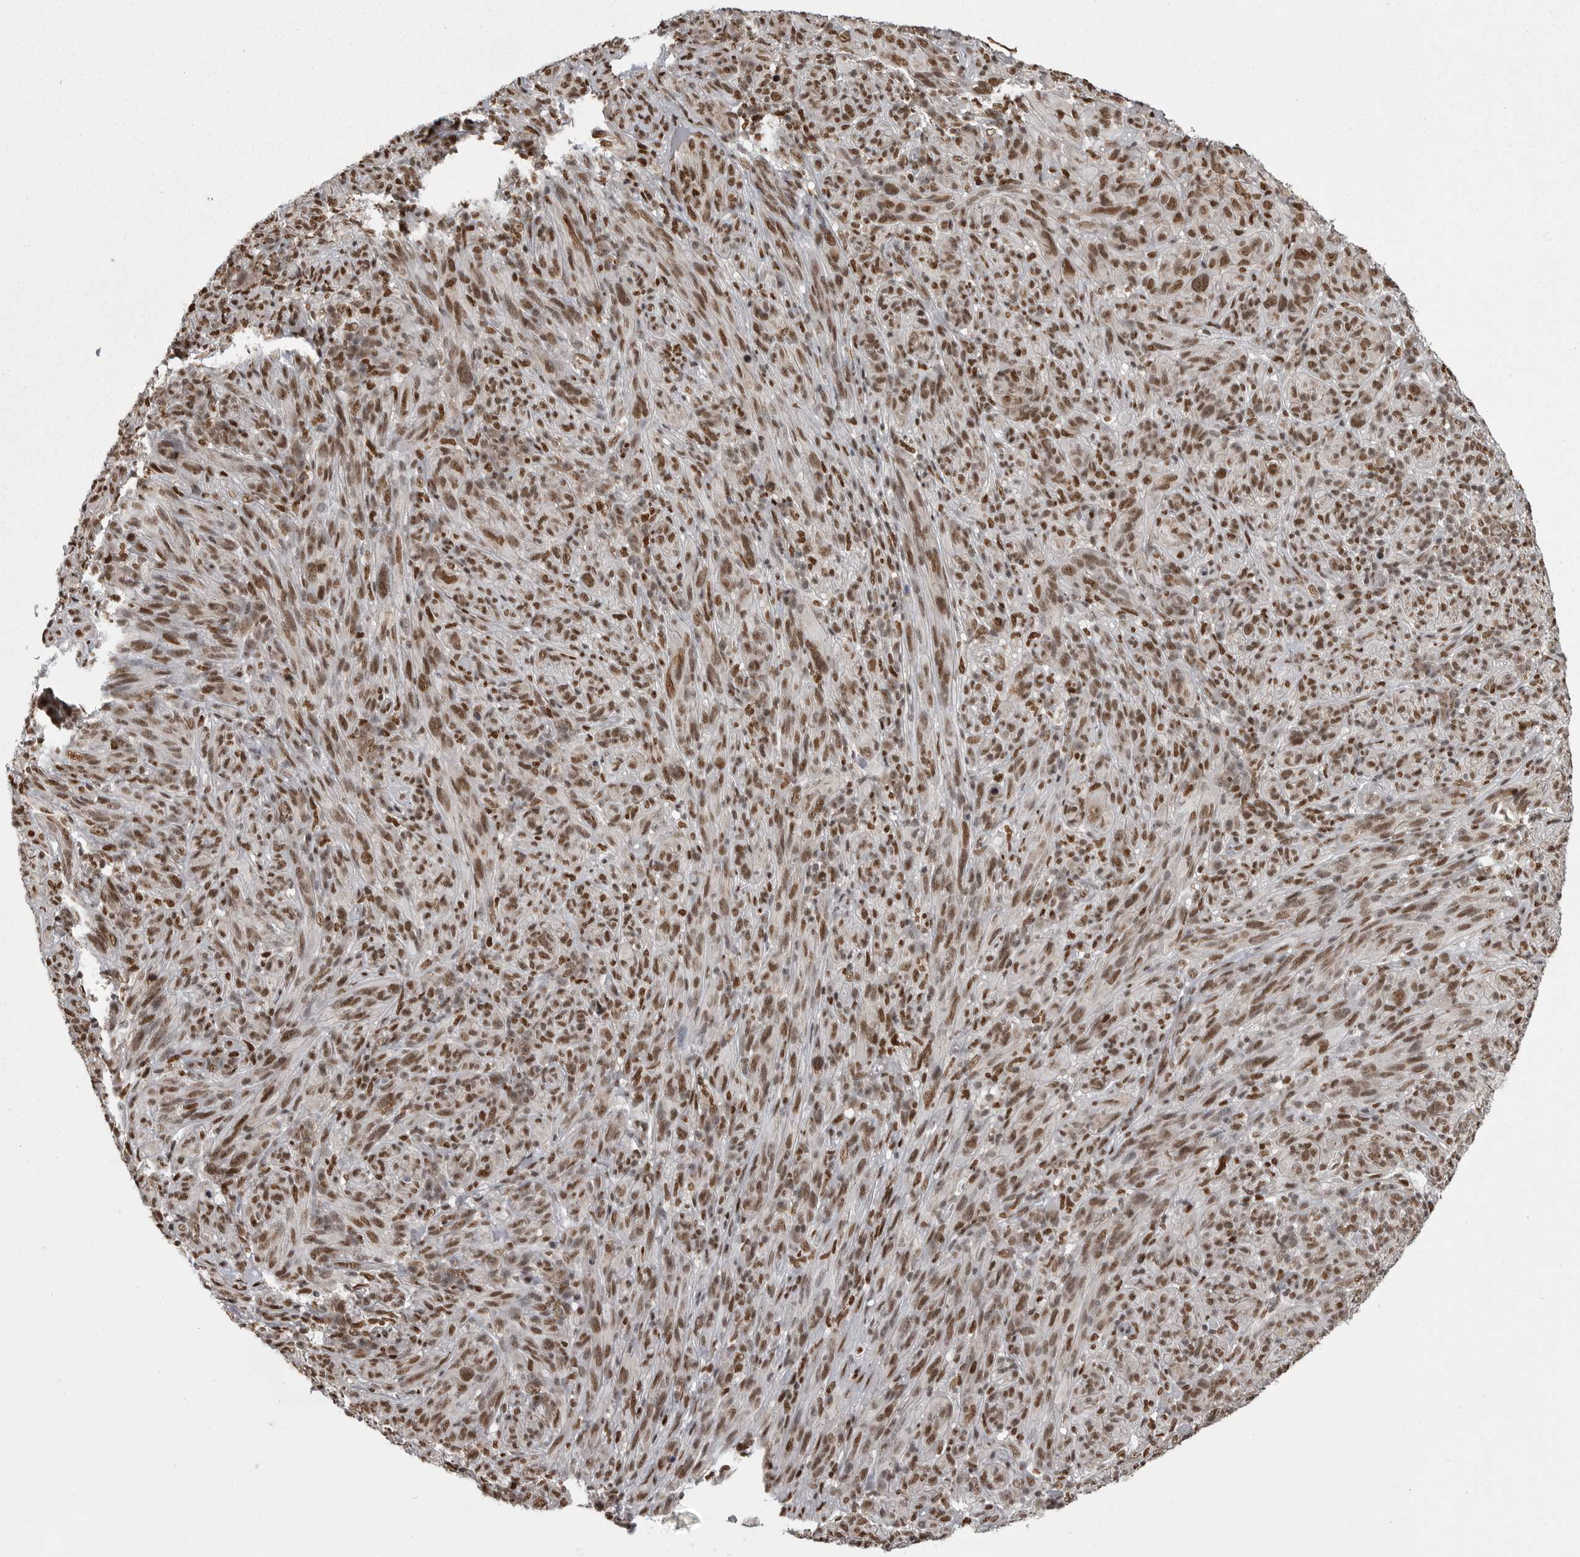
{"staining": {"intensity": "moderate", "quantity": ">75%", "location": "nuclear"}, "tissue": "melanoma", "cell_type": "Tumor cells", "image_type": "cancer", "snomed": [{"axis": "morphology", "description": "Malignant melanoma, NOS"}, {"axis": "topography", "description": "Skin of head"}], "caption": "The micrograph exhibits immunohistochemical staining of malignant melanoma. There is moderate nuclear positivity is present in approximately >75% of tumor cells.", "gene": "YAF2", "patient": {"sex": "male", "age": 96}}